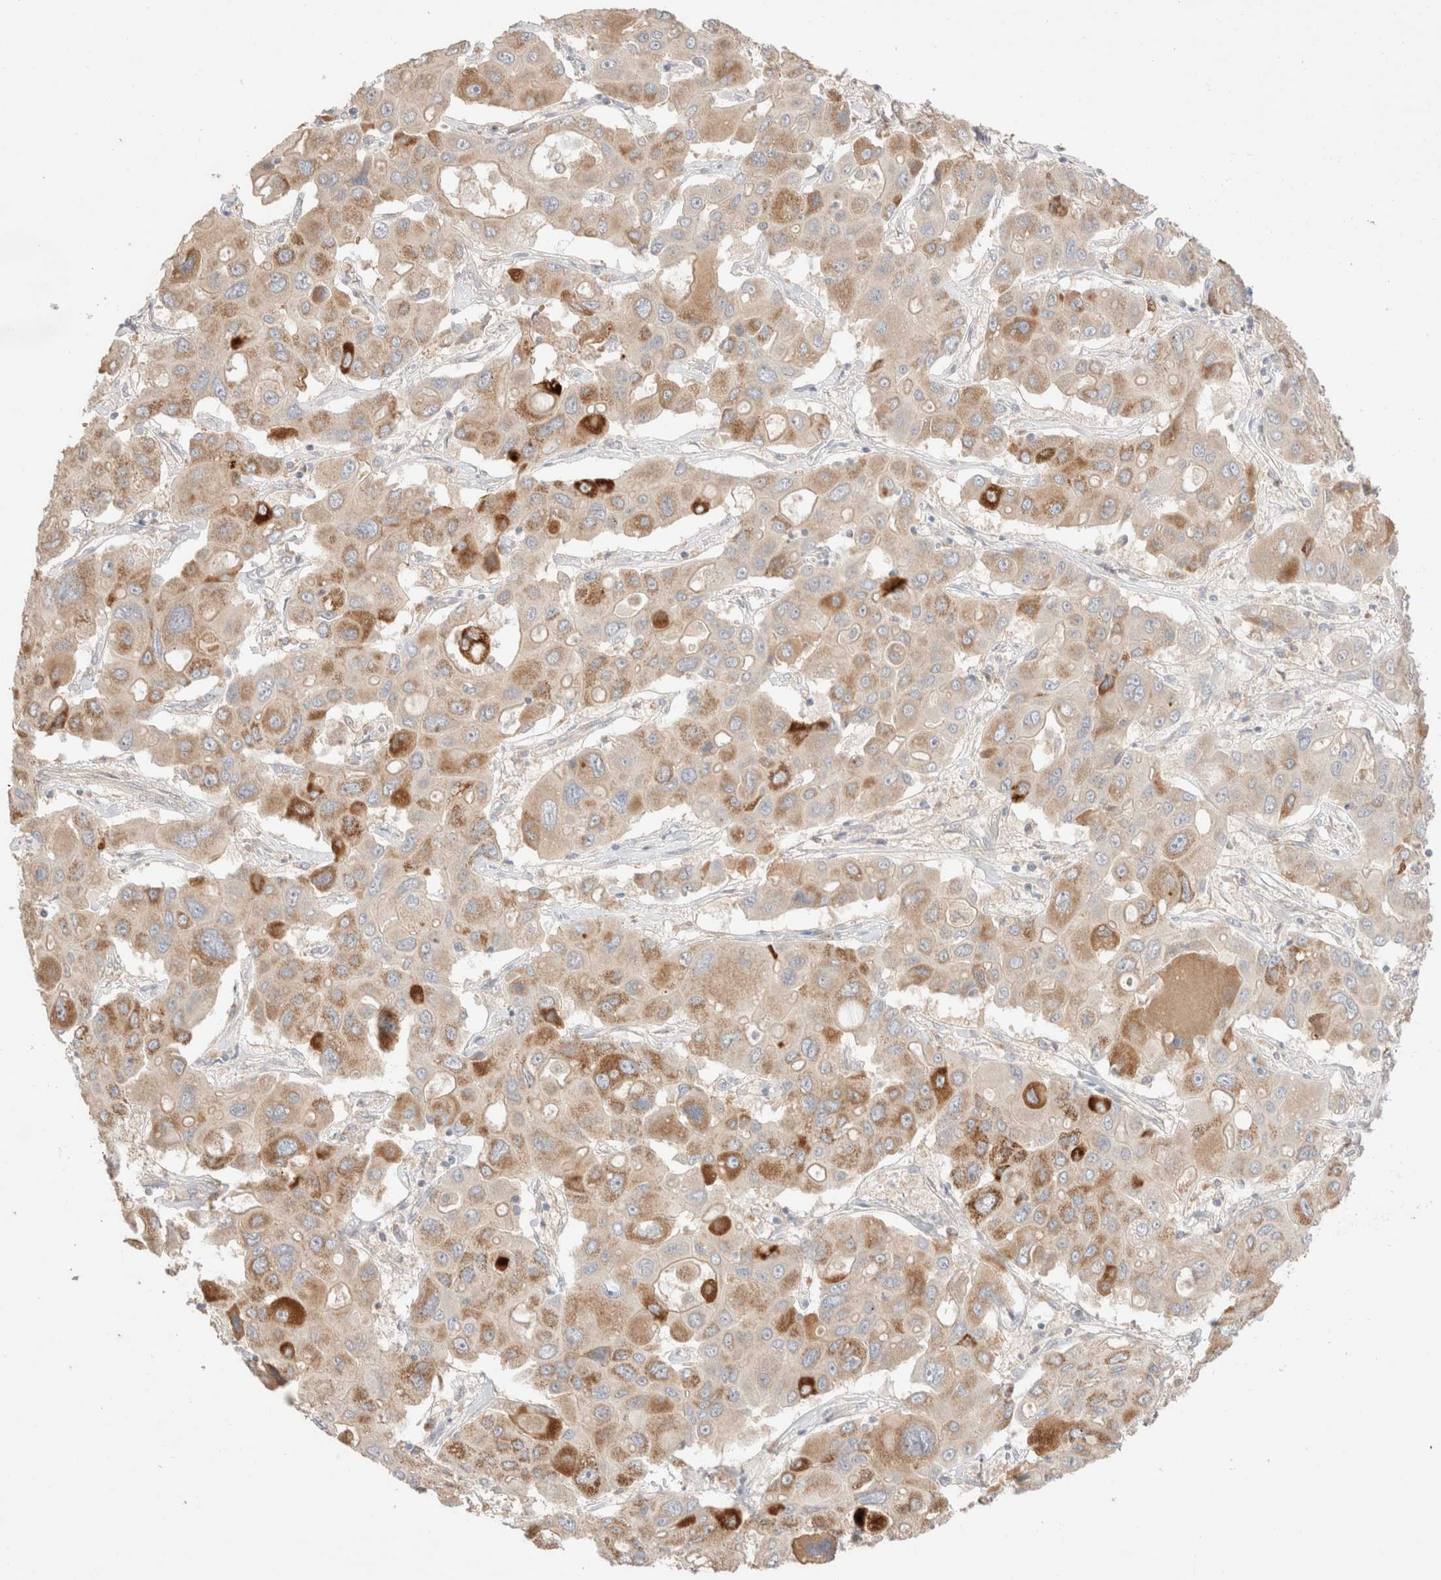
{"staining": {"intensity": "moderate", "quantity": ">75%", "location": "cytoplasmic/membranous"}, "tissue": "liver cancer", "cell_type": "Tumor cells", "image_type": "cancer", "snomed": [{"axis": "morphology", "description": "Cholangiocarcinoma"}, {"axis": "topography", "description": "Liver"}], "caption": "Immunohistochemical staining of liver cholangiocarcinoma reveals medium levels of moderate cytoplasmic/membranous protein expression in approximately >75% of tumor cells. (DAB (3,3'-diaminobenzidine) IHC, brown staining for protein, blue staining for nuclei).", "gene": "TRIM41", "patient": {"sex": "male", "age": 67}}